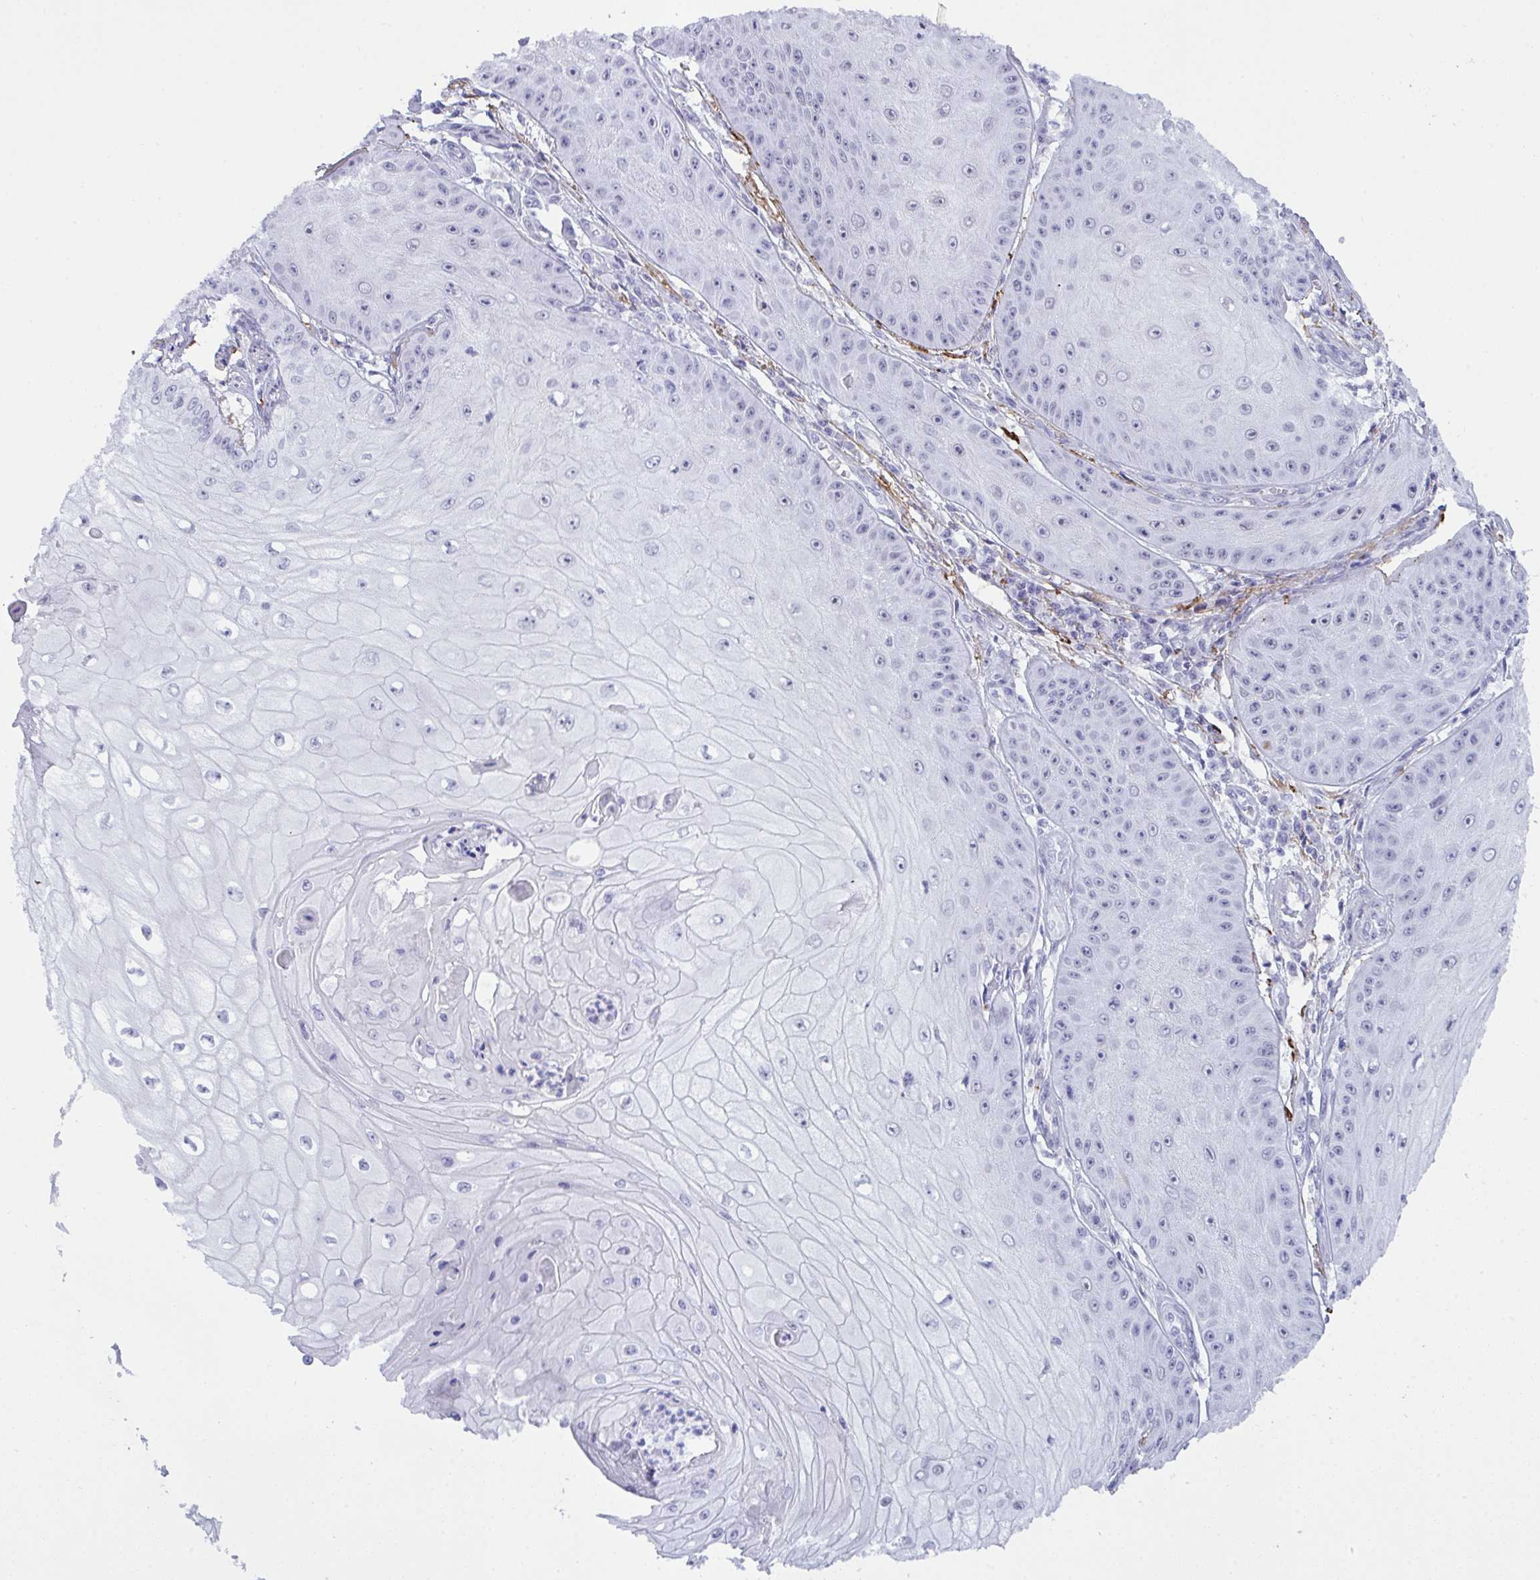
{"staining": {"intensity": "negative", "quantity": "none", "location": "none"}, "tissue": "skin cancer", "cell_type": "Tumor cells", "image_type": "cancer", "snomed": [{"axis": "morphology", "description": "Squamous cell carcinoma, NOS"}, {"axis": "topography", "description": "Skin"}], "caption": "High magnification brightfield microscopy of squamous cell carcinoma (skin) stained with DAB (3,3'-diaminobenzidine) (brown) and counterstained with hematoxylin (blue): tumor cells show no significant positivity.", "gene": "ELN", "patient": {"sex": "male", "age": 70}}